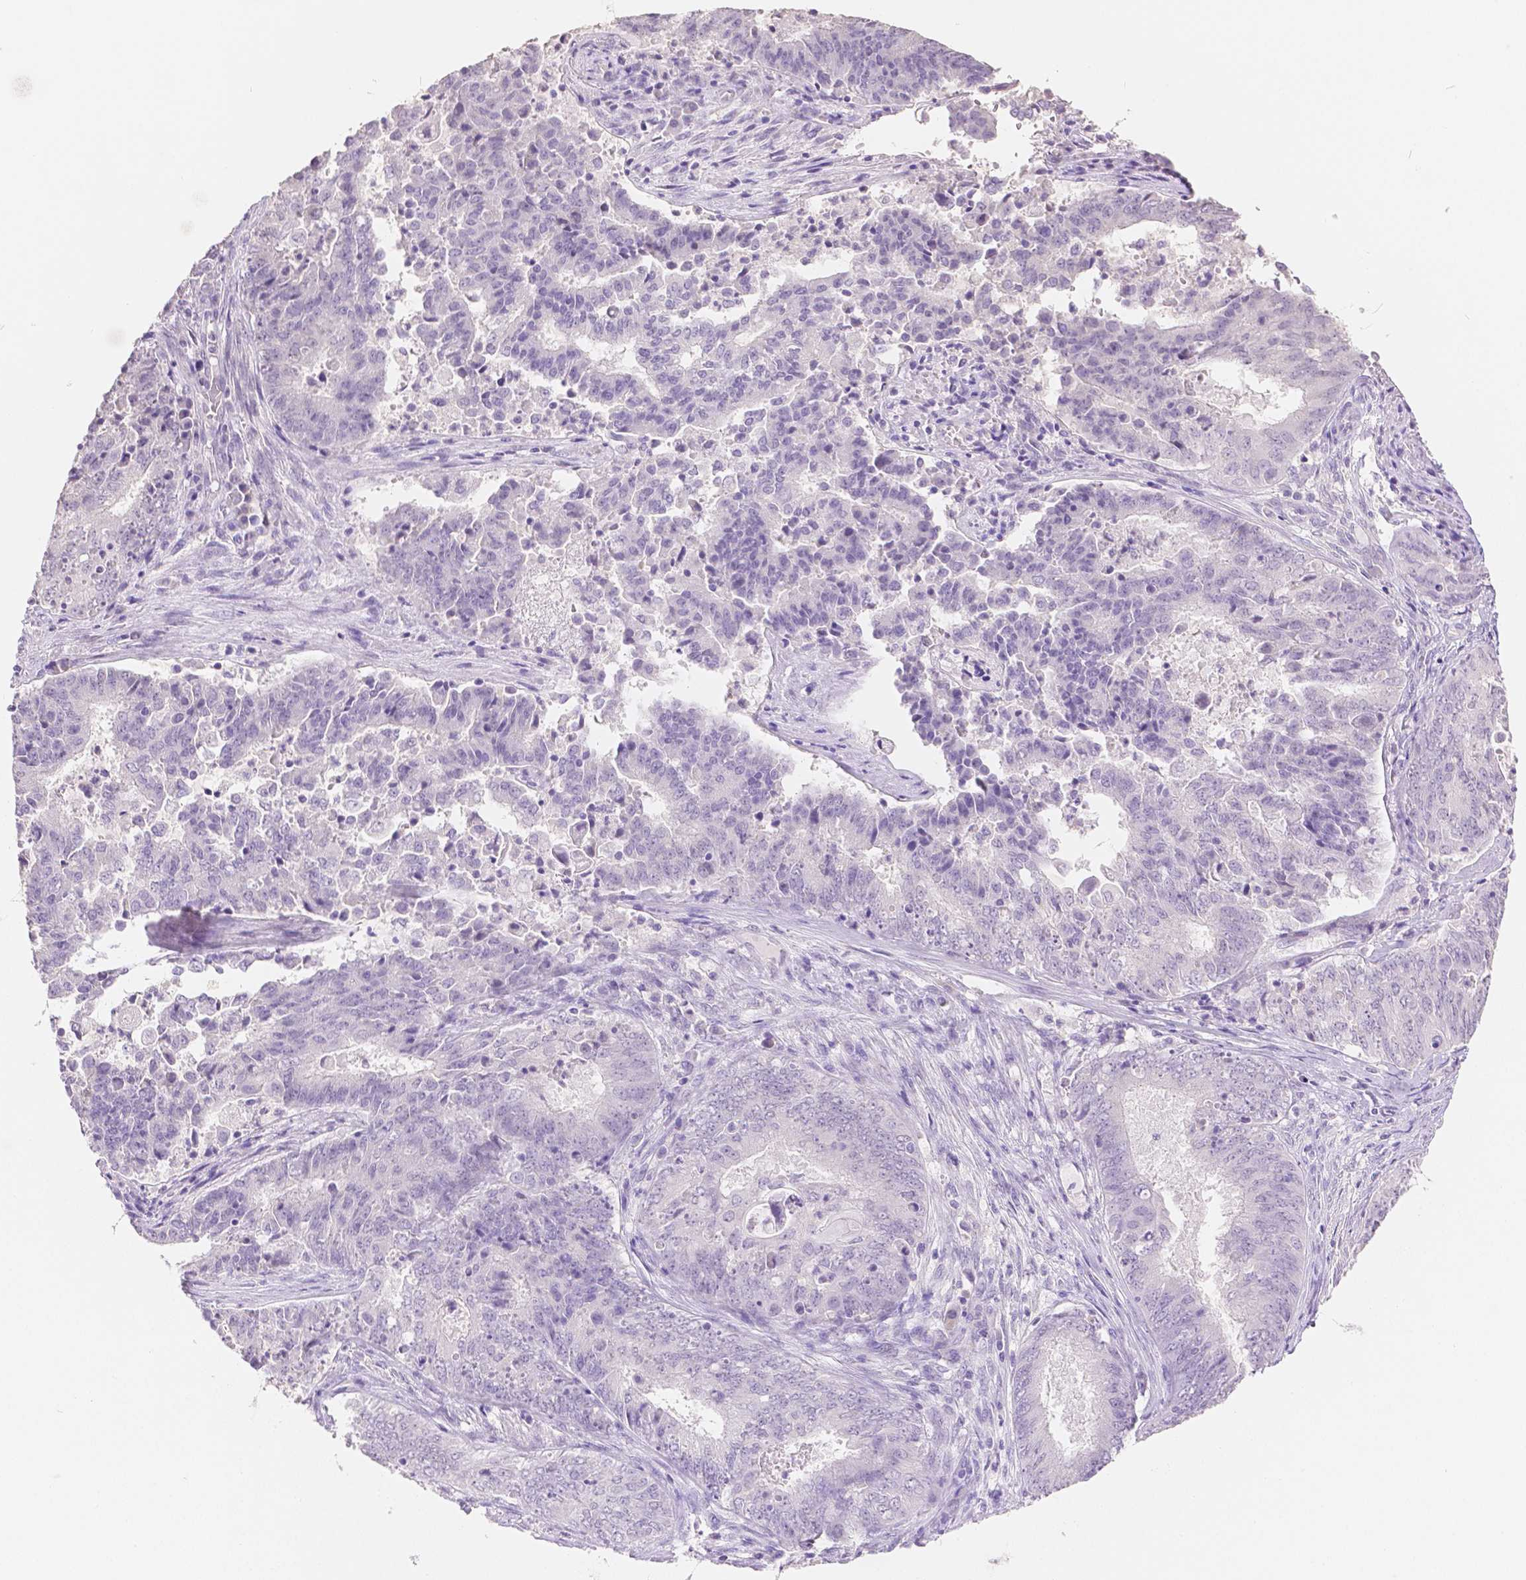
{"staining": {"intensity": "negative", "quantity": "none", "location": "none"}, "tissue": "endometrial cancer", "cell_type": "Tumor cells", "image_type": "cancer", "snomed": [{"axis": "morphology", "description": "Adenocarcinoma, NOS"}, {"axis": "topography", "description": "Endometrium"}], "caption": "A histopathology image of endometrial adenocarcinoma stained for a protein demonstrates no brown staining in tumor cells. (DAB (3,3'-diaminobenzidine) immunohistochemistry, high magnification).", "gene": "HNF1B", "patient": {"sex": "female", "age": 62}}